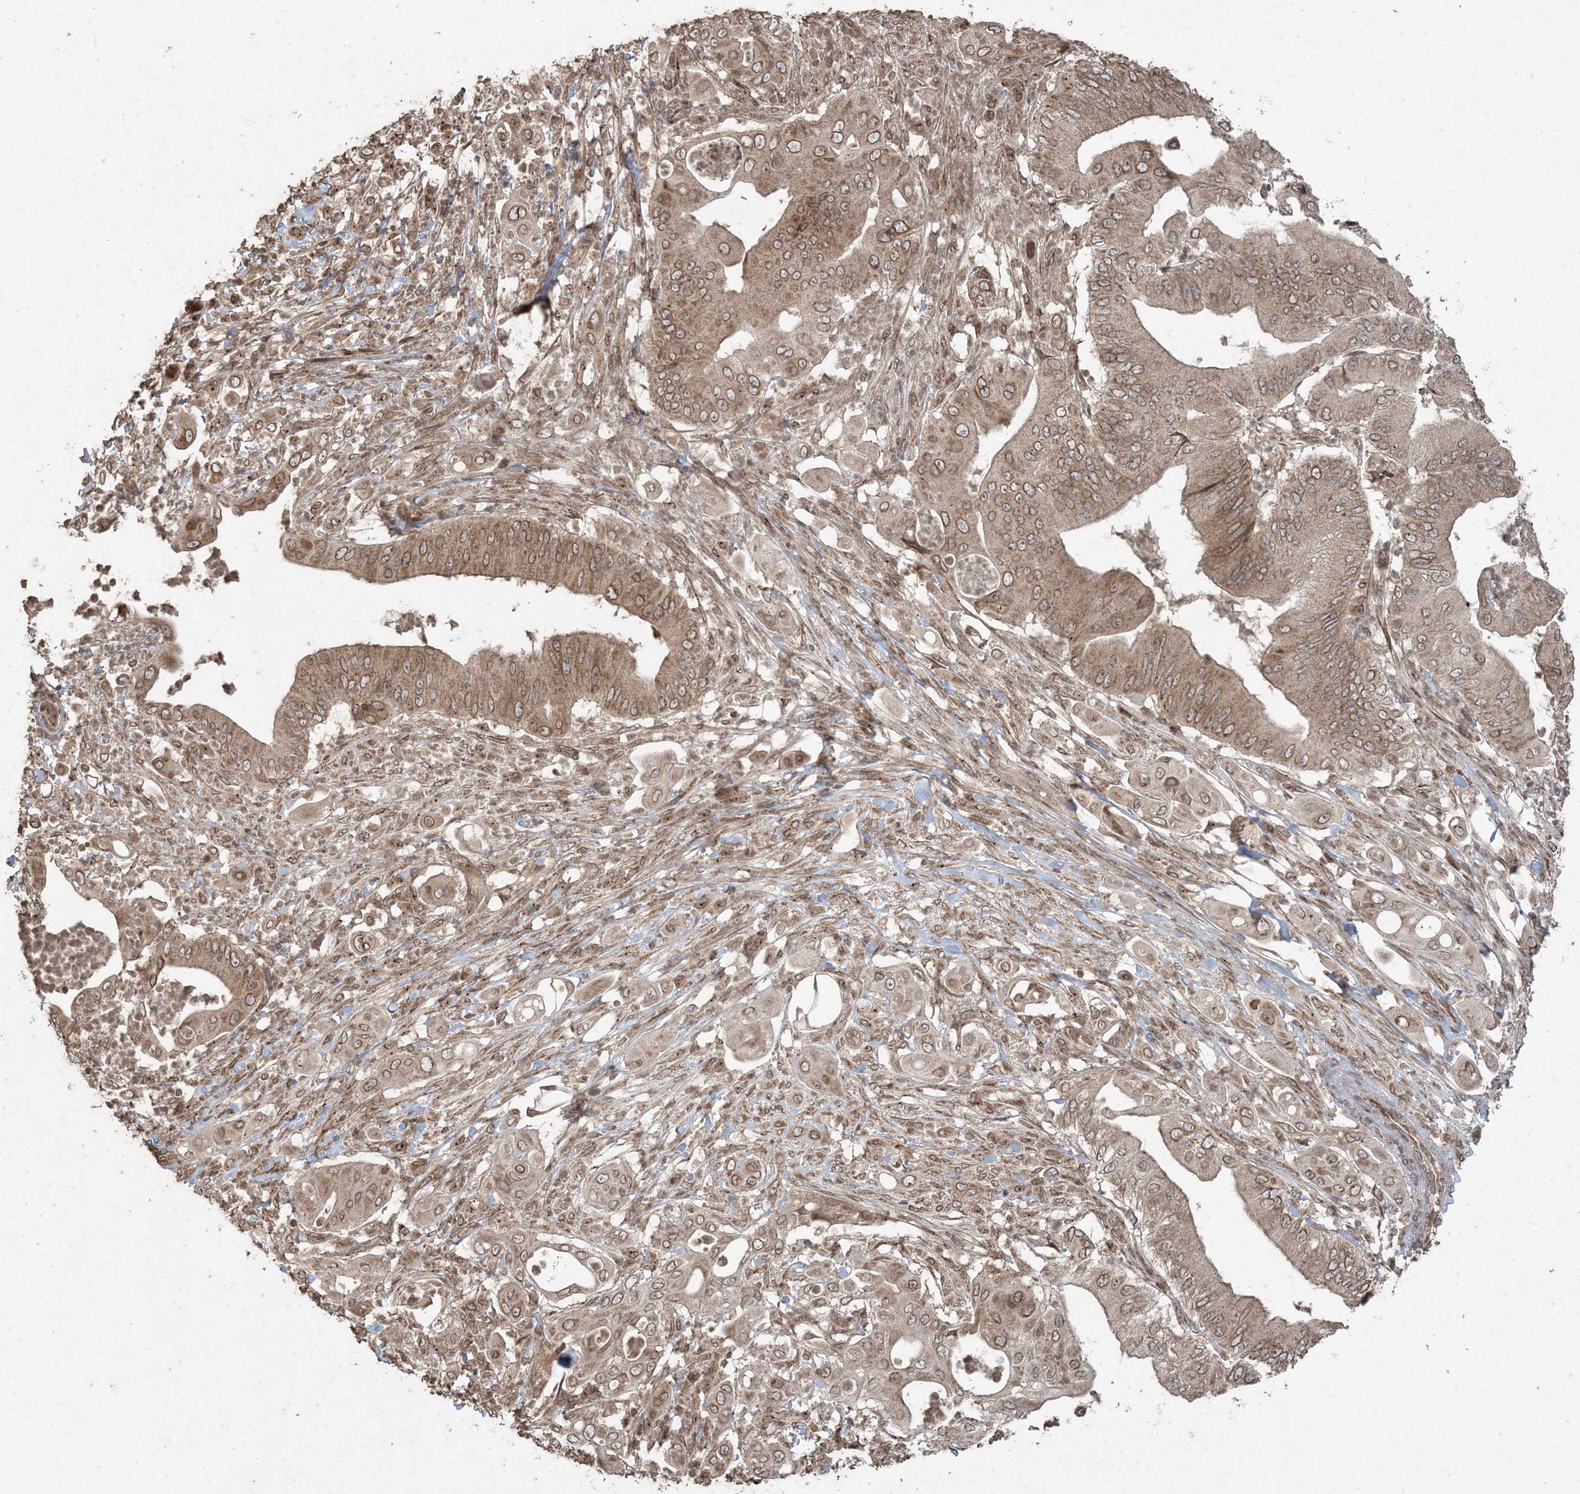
{"staining": {"intensity": "moderate", "quantity": ">75%", "location": "cytoplasmic/membranous,nuclear"}, "tissue": "pancreatic cancer", "cell_type": "Tumor cells", "image_type": "cancer", "snomed": [{"axis": "morphology", "description": "Adenocarcinoma, NOS"}, {"axis": "topography", "description": "Pancreas"}], "caption": "This image exhibits IHC staining of pancreatic cancer (adenocarcinoma), with medium moderate cytoplasmic/membranous and nuclear positivity in approximately >75% of tumor cells.", "gene": "DDX19B", "patient": {"sex": "female", "age": 77}}